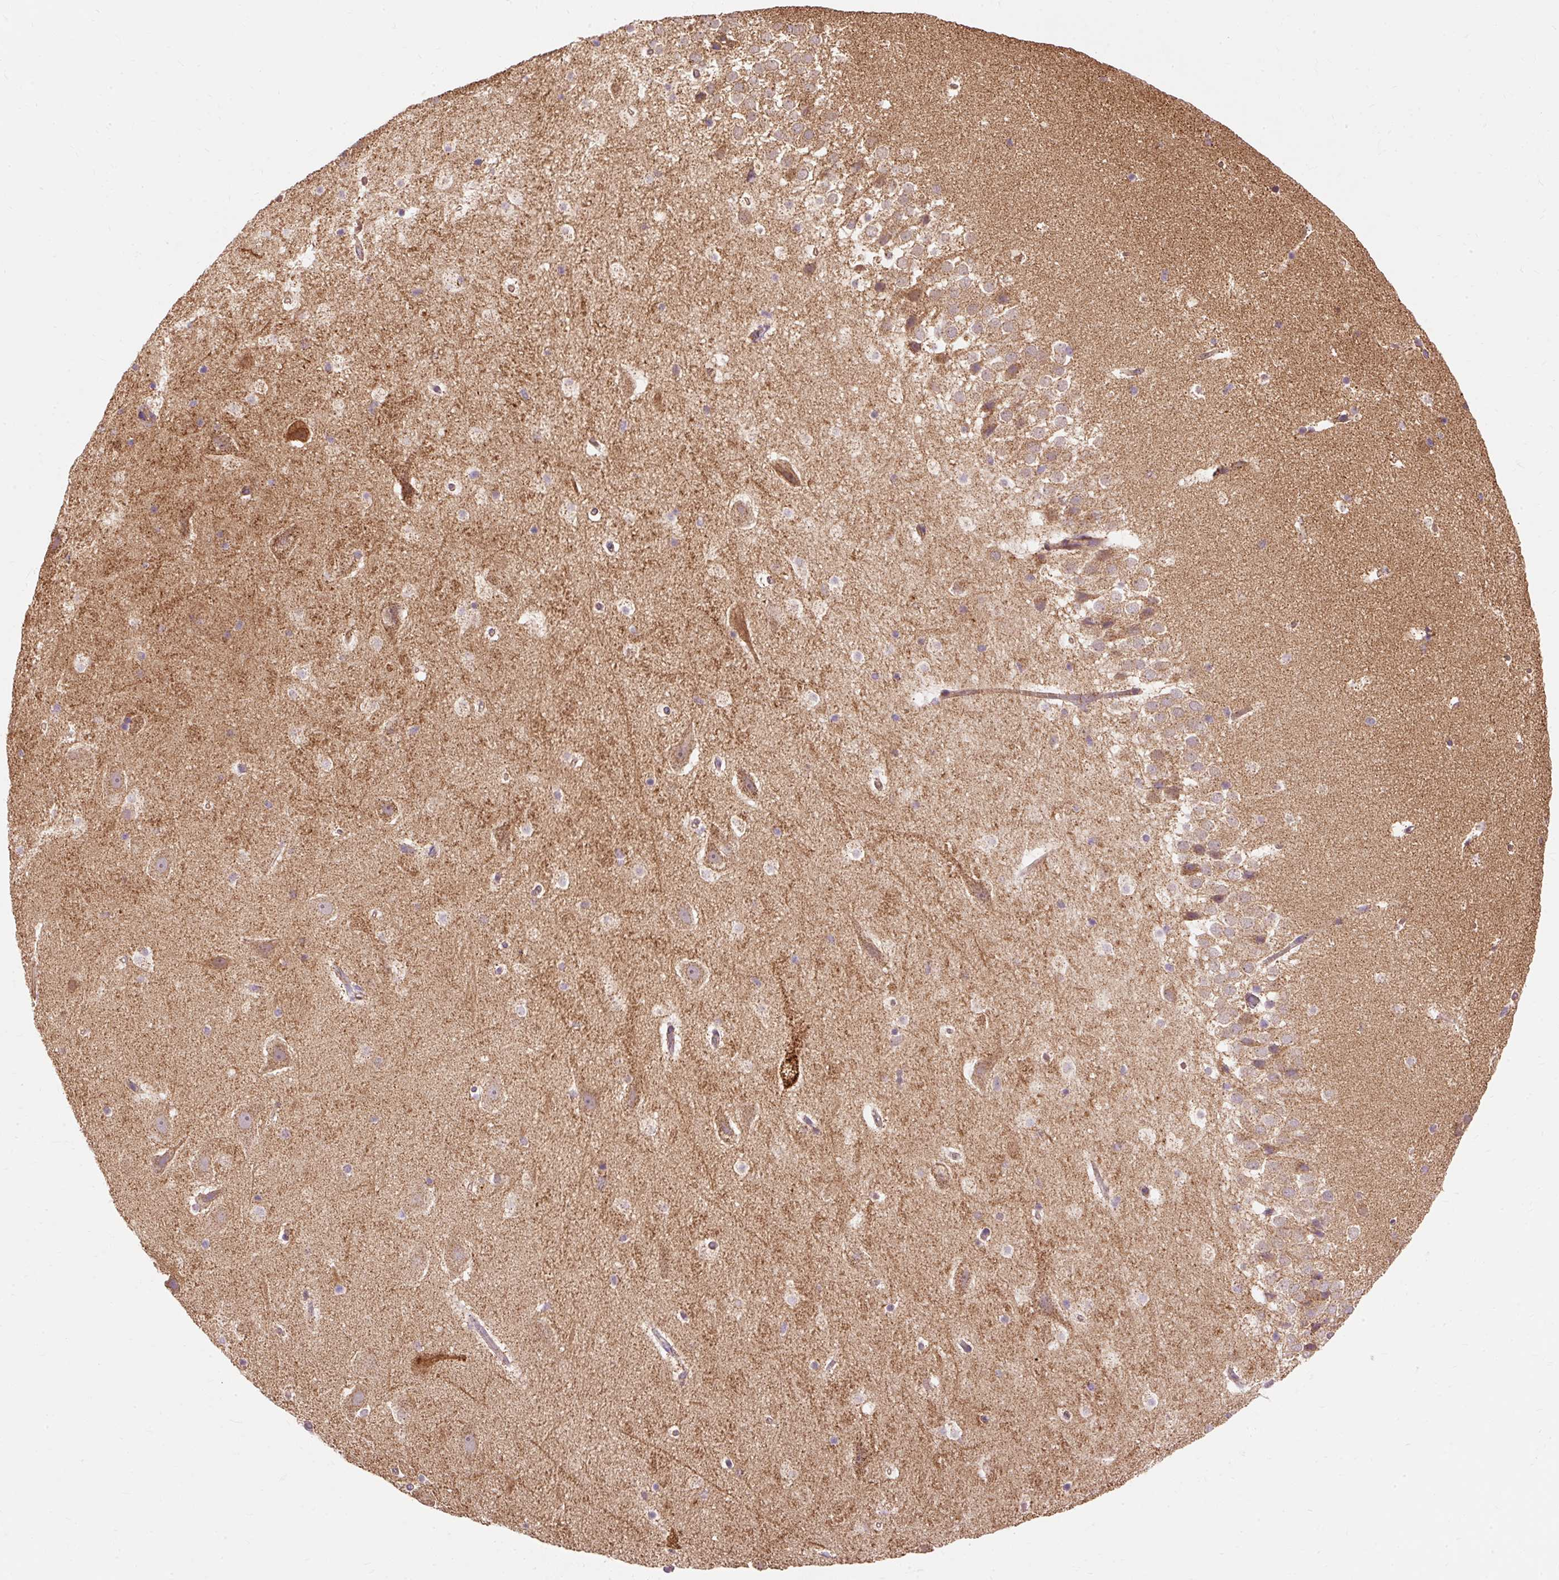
{"staining": {"intensity": "moderate", "quantity": "<25%", "location": "cytoplasmic/membranous"}, "tissue": "hippocampus", "cell_type": "Glial cells", "image_type": "normal", "snomed": [{"axis": "morphology", "description": "Normal tissue, NOS"}, {"axis": "topography", "description": "Hippocampus"}], "caption": "Glial cells show low levels of moderate cytoplasmic/membranous expression in approximately <25% of cells in unremarkable human hippocampus.", "gene": "CEP290", "patient": {"sex": "male", "age": 37}}